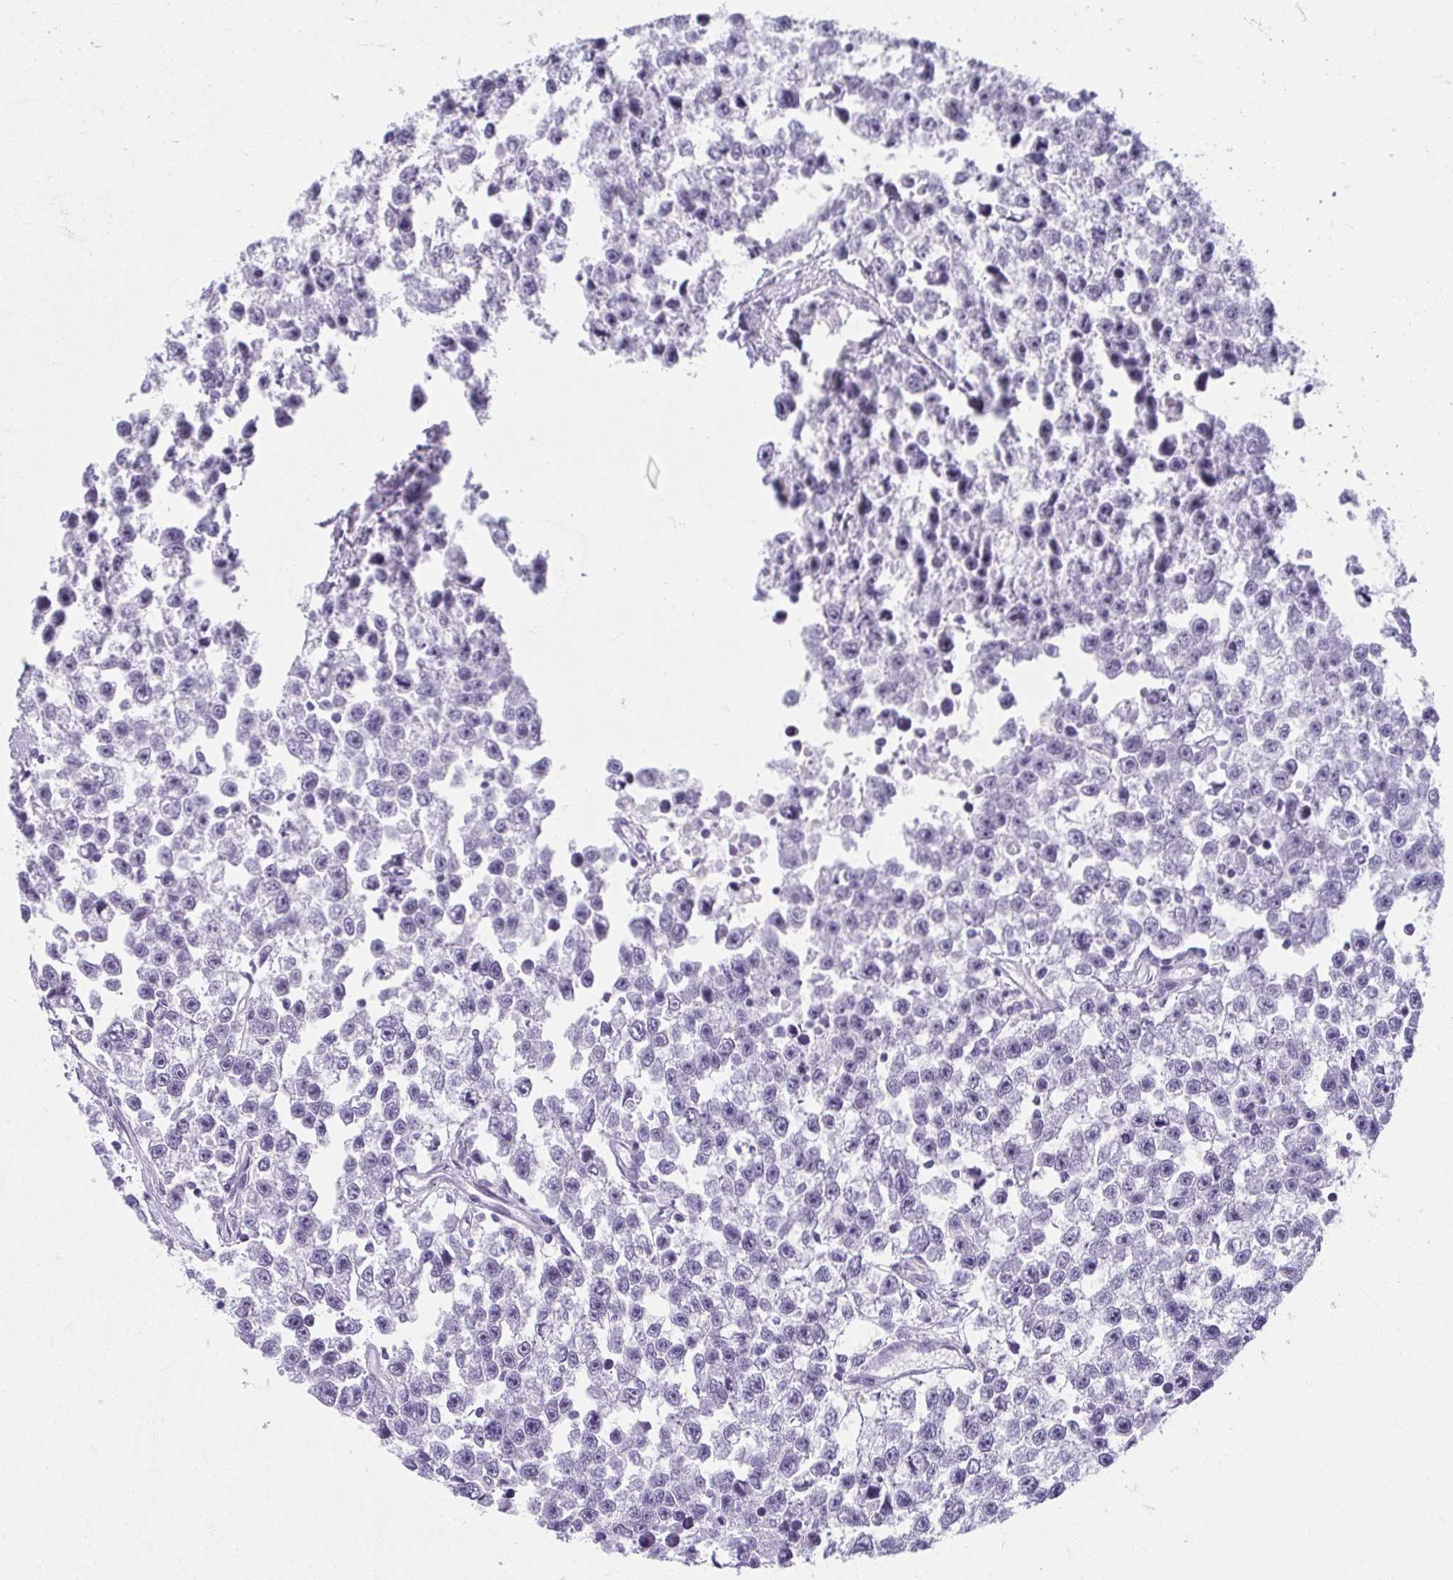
{"staining": {"intensity": "negative", "quantity": "none", "location": "none"}, "tissue": "testis cancer", "cell_type": "Tumor cells", "image_type": "cancer", "snomed": [{"axis": "morphology", "description": "Seminoma, NOS"}, {"axis": "topography", "description": "Testis"}], "caption": "The IHC photomicrograph has no significant expression in tumor cells of testis cancer (seminoma) tissue. (Immunohistochemistry, brightfield microscopy, high magnification).", "gene": "MOBP", "patient": {"sex": "male", "age": 26}}